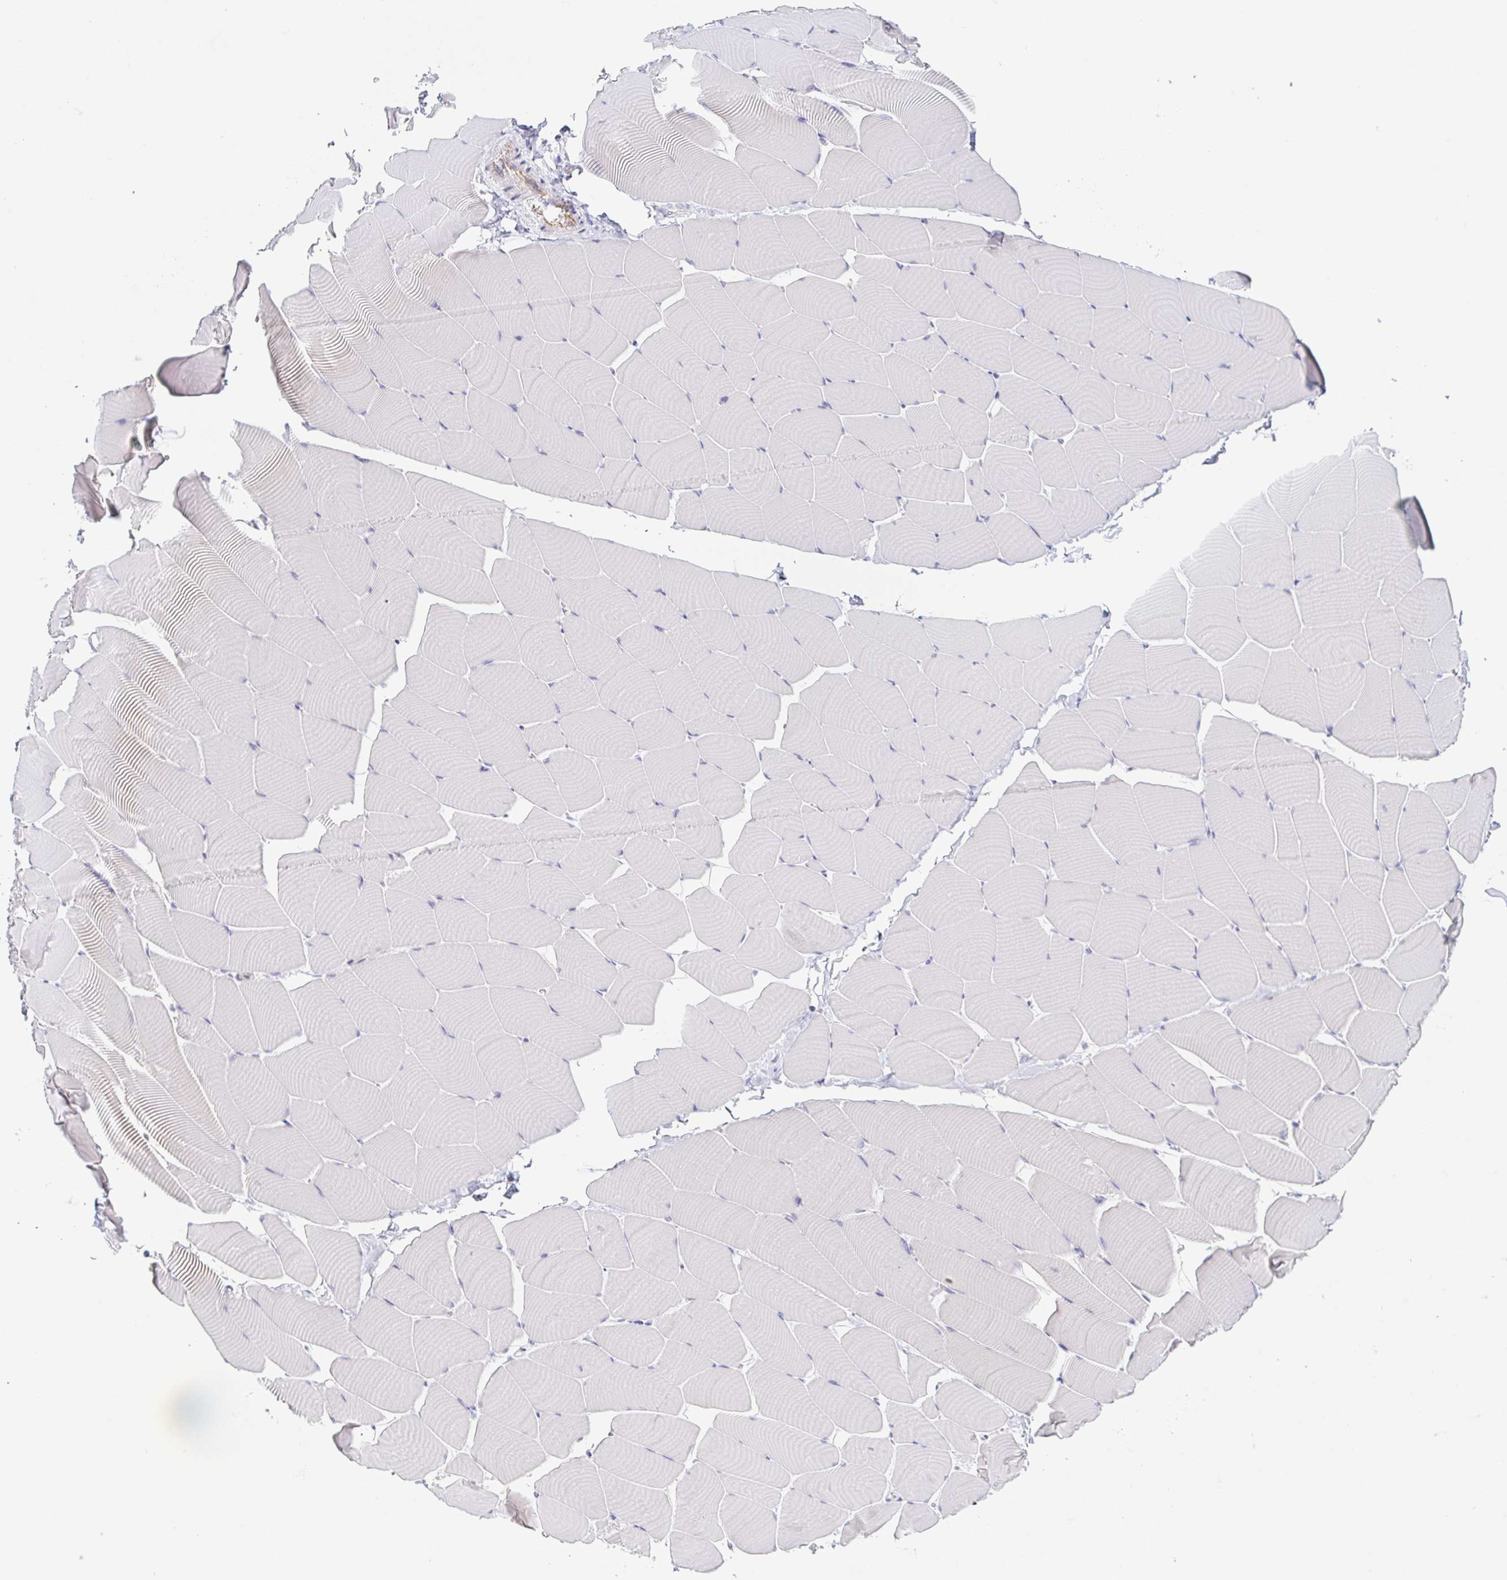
{"staining": {"intensity": "moderate", "quantity": "<25%", "location": "cytoplasmic/membranous"}, "tissue": "skeletal muscle", "cell_type": "Myocytes", "image_type": "normal", "snomed": [{"axis": "morphology", "description": "Normal tissue, NOS"}, {"axis": "topography", "description": "Skeletal muscle"}], "caption": "Skeletal muscle was stained to show a protein in brown. There is low levels of moderate cytoplasmic/membranous expression in about <25% of myocytes. (DAB (3,3'-diaminobenzidine) IHC with brightfield microscopy, high magnification).", "gene": "COL17A1", "patient": {"sex": "male", "age": 25}}